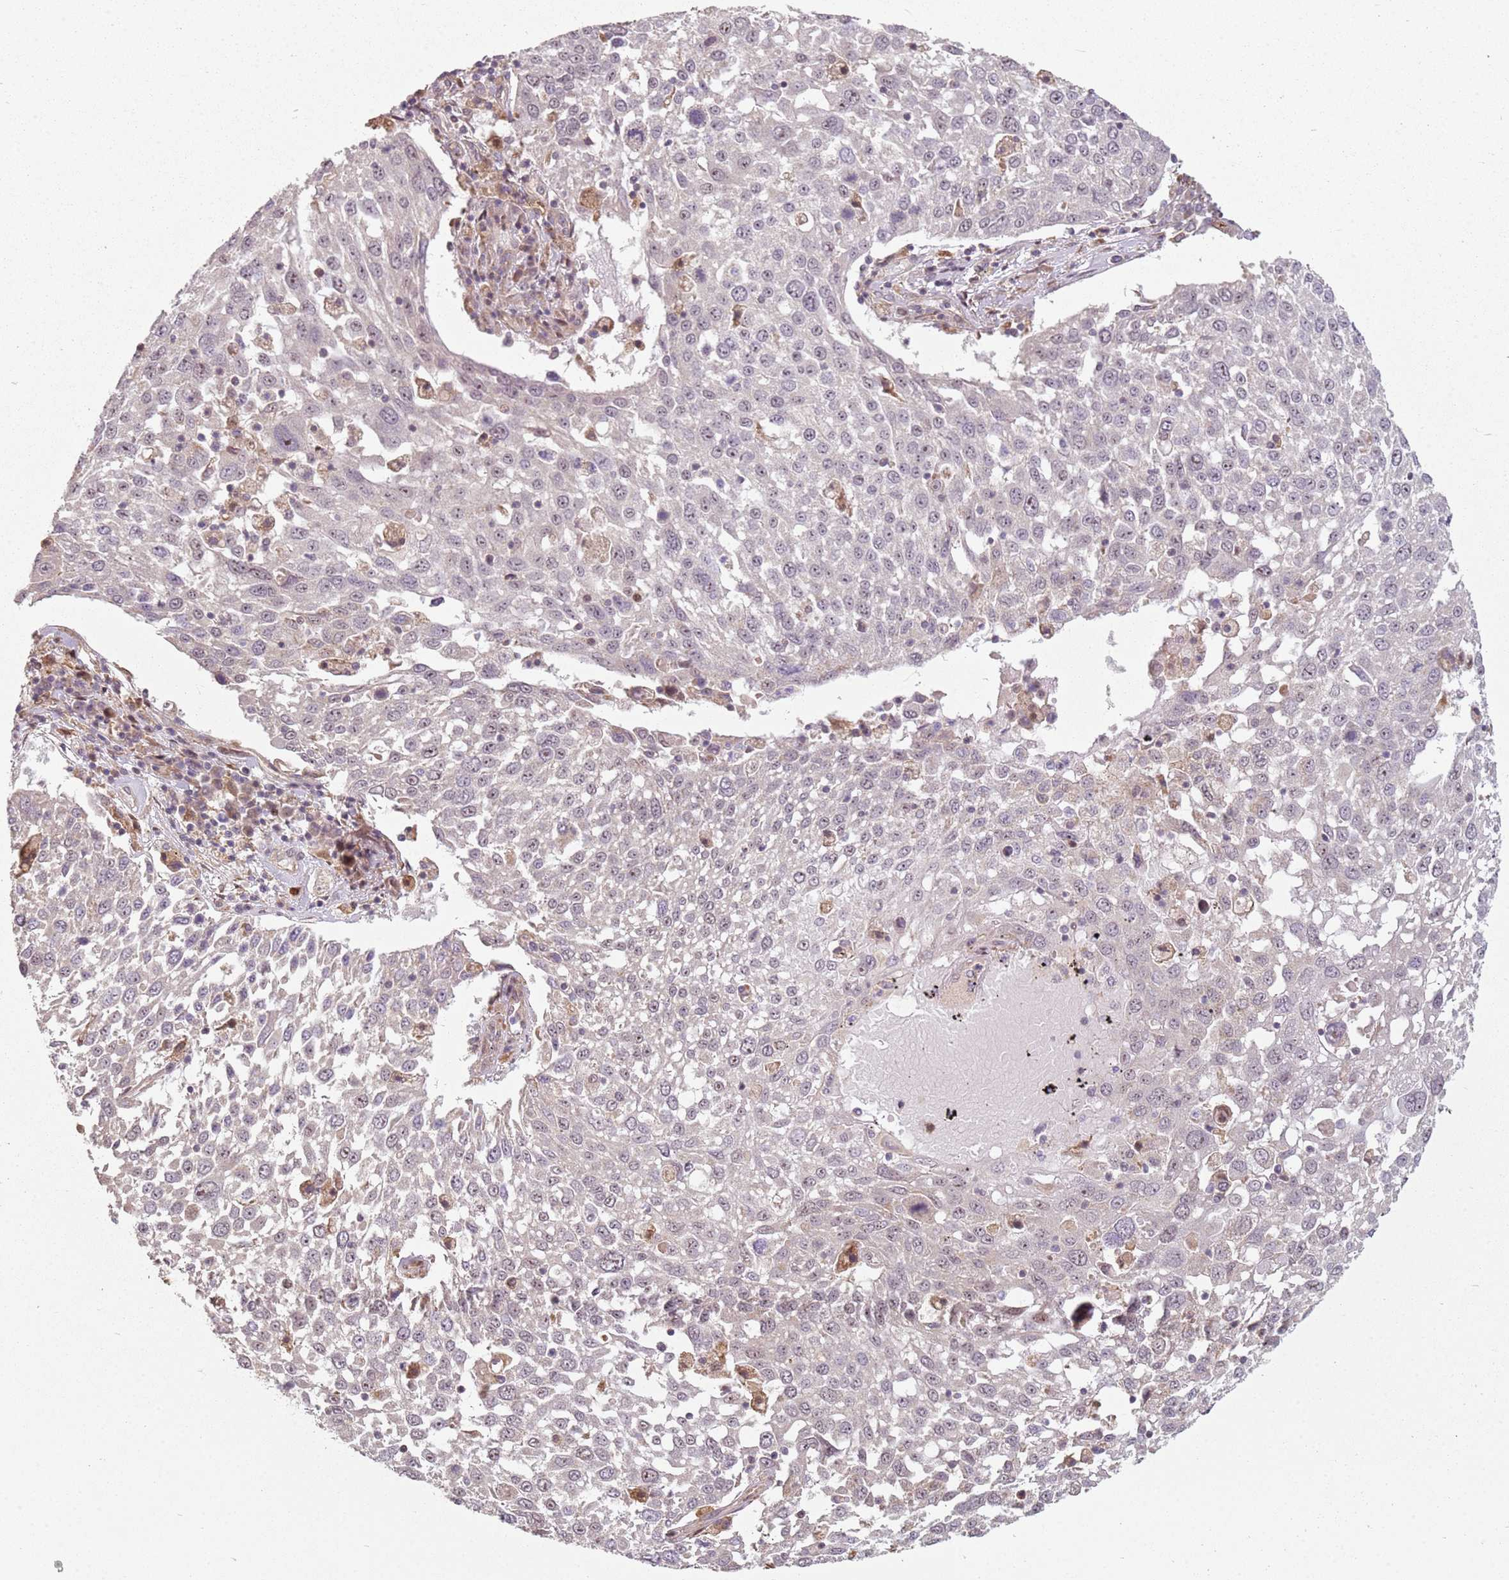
{"staining": {"intensity": "weak", "quantity": "<25%", "location": "nuclear"}, "tissue": "lung cancer", "cell_type": "Tumor cells", "image_type": "cancer", "snomed": [{"axis": "morphology", "description": "Squamous cell carcinoma, NOS"}, {"axis": "topography", "description": "Lung"}], "caption": "Immunohistochemistry (IHC) histopathology image of squamous cell carcinoma (lung) stained for a protein (brown), which demonstrates no staining in tumor cells. (Brightfield microscopy of DAB (3,3'-diaminobenzidine) immunohistochemistry at high magnification).", "gene": "CHURC1", "patient": {"sex": "male", "age": 65}}